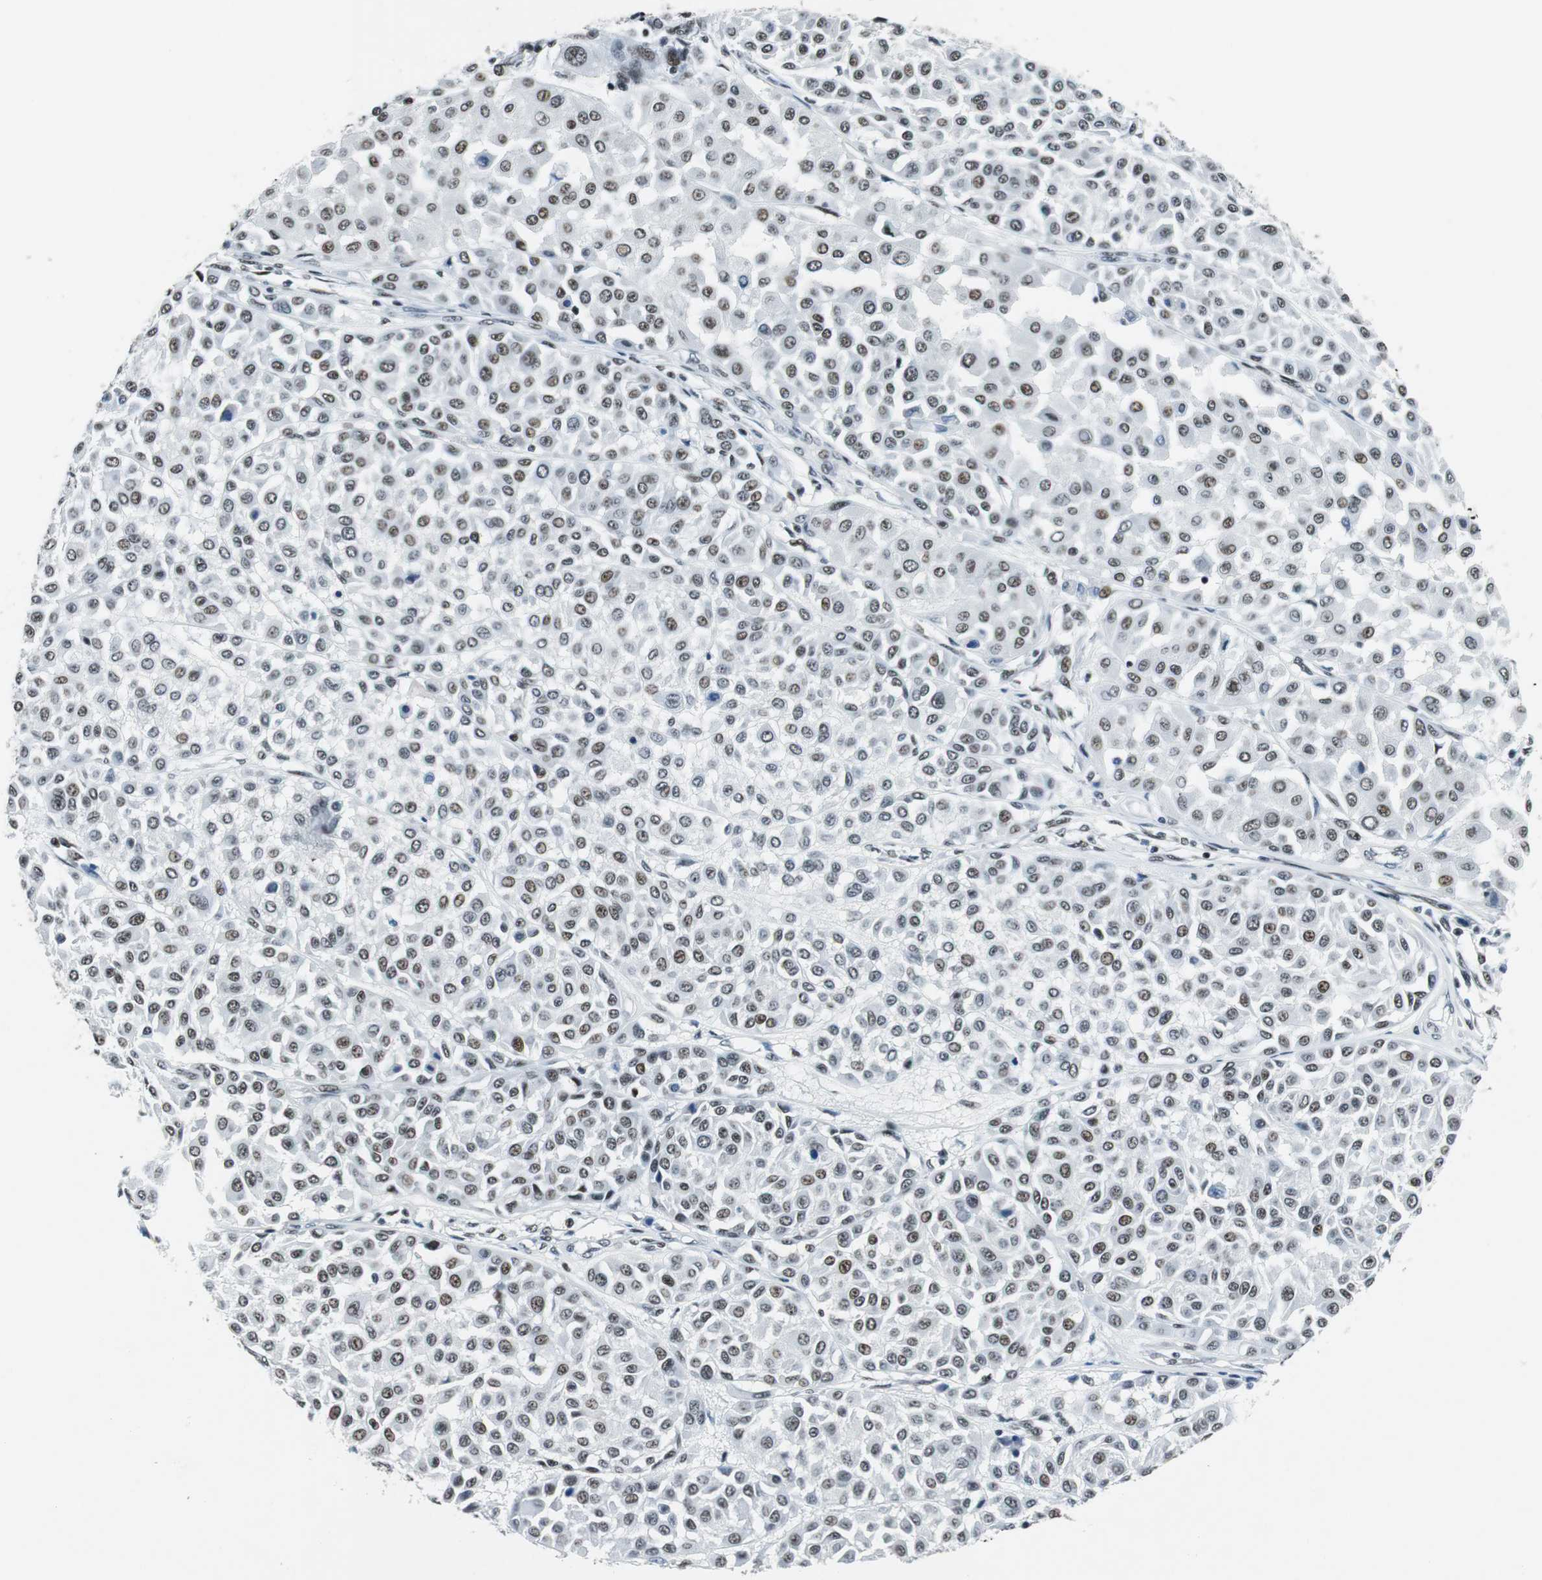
{"staining": {"intensity": "weak", "quantity": "<25%", "location": "nuclear"}, "tissue": "melanoma", "cell_type": "Tumor cells", "image_type": "cancer", "snomed": [{"axis": "morphology", "description": "Malignant melanoma, Metastatic site"}, {"axis": "topography", "description": "Soft tissue"}], "caption": "Malignant melanoma (metastatic site) was stained to show a protein in brown. There is no significant positivity in tumor cells.", "gene": "HDAC3", "patient": {"sex": "male", "age": 41}}